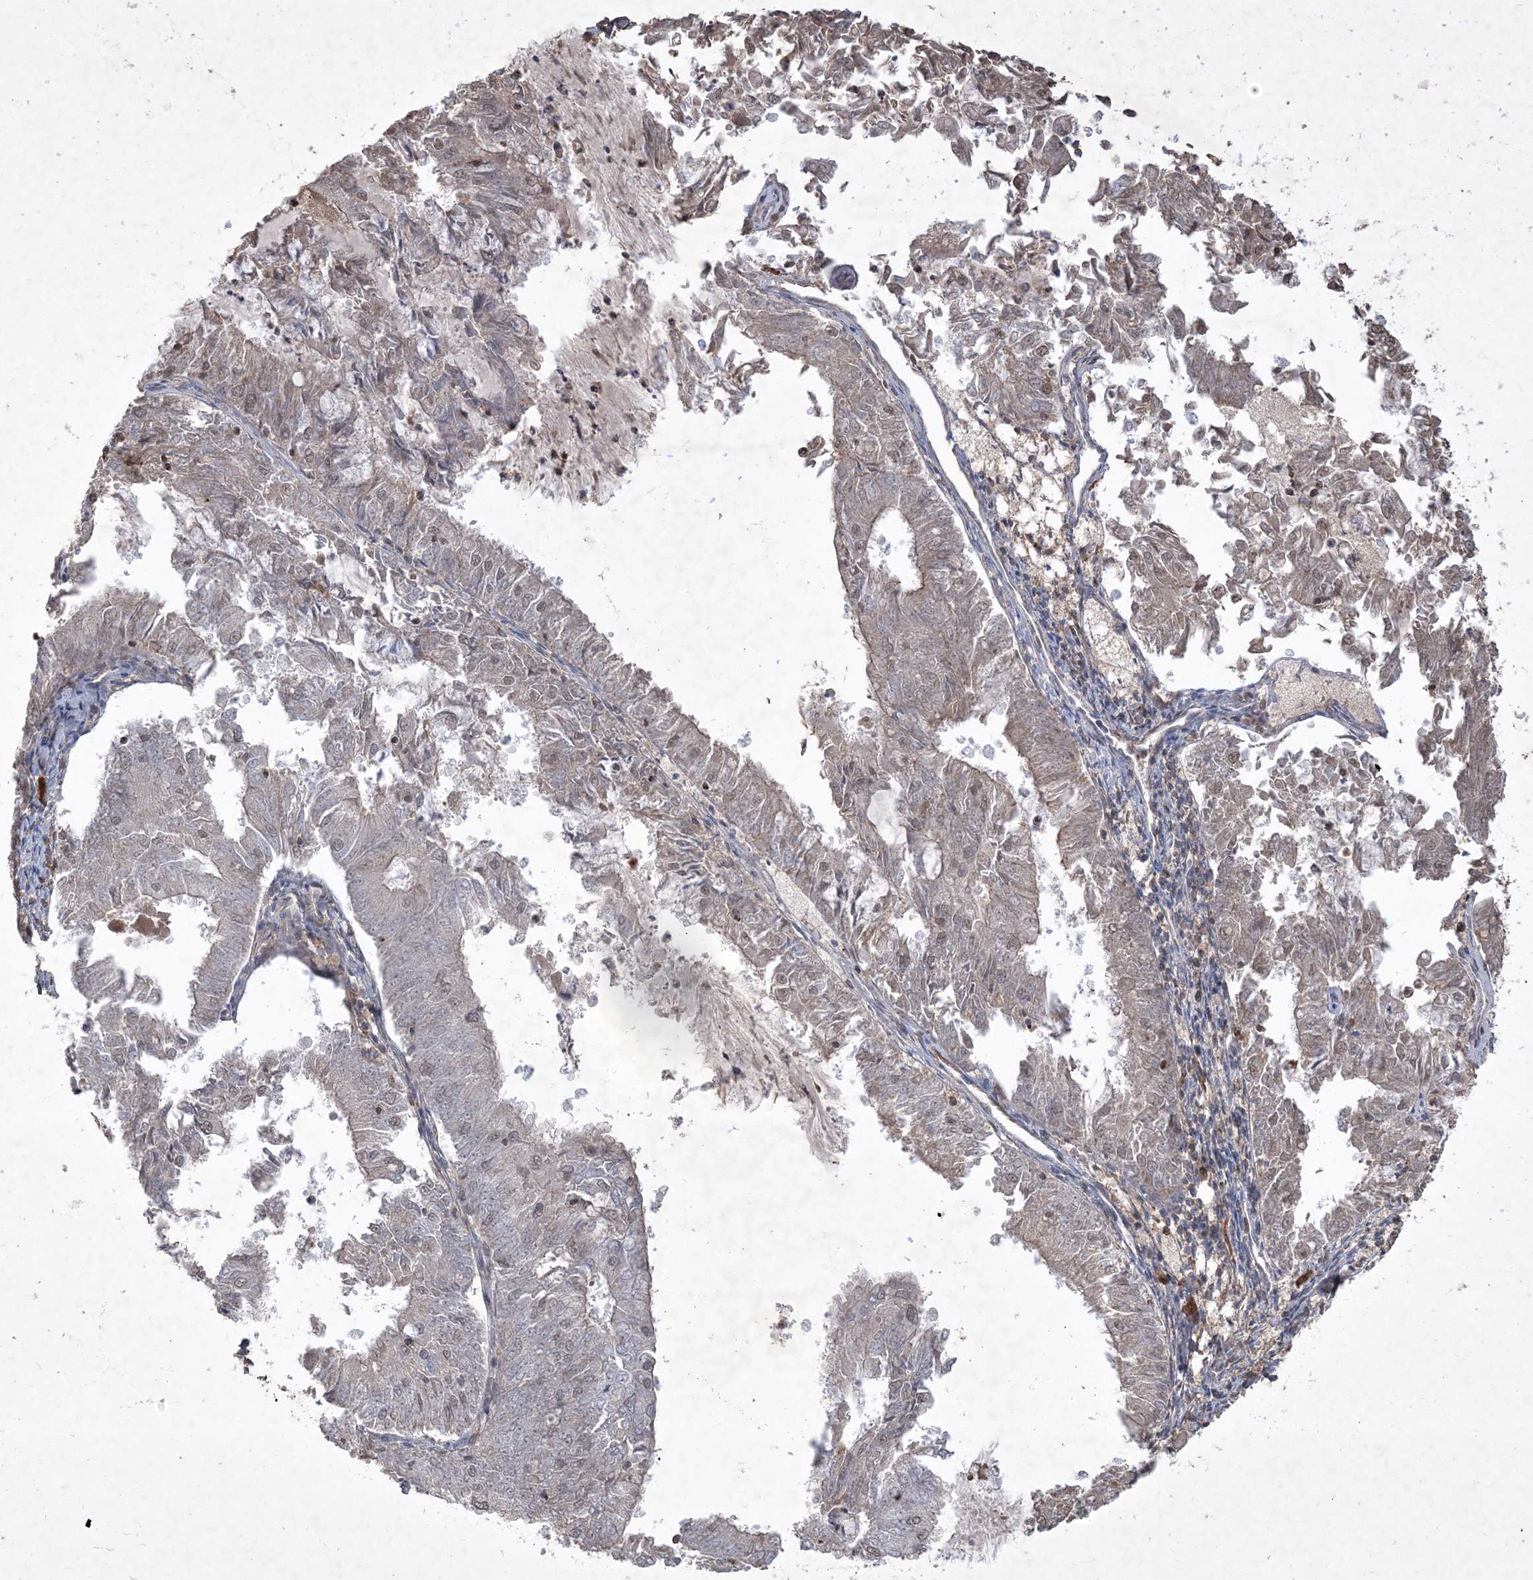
{"staining": {"intensity": "weak", "quantity": "<25%", "location": "cytoplasmic/membranous"}, "tissue": "endometrial cancer", "cell_type": "Tumor cells", "image_type": "cancer", "snomed": [{"axis": "morphology", "description": "Adenocarcinoma, NOS"}, {"axis": "topography", "description": "Endometrium"}], "caption": "Tumor cells show no significant positivity in endometrial cancer.", "gene": "PRRT3", "patient": {"sex": "female", "age": 57}}